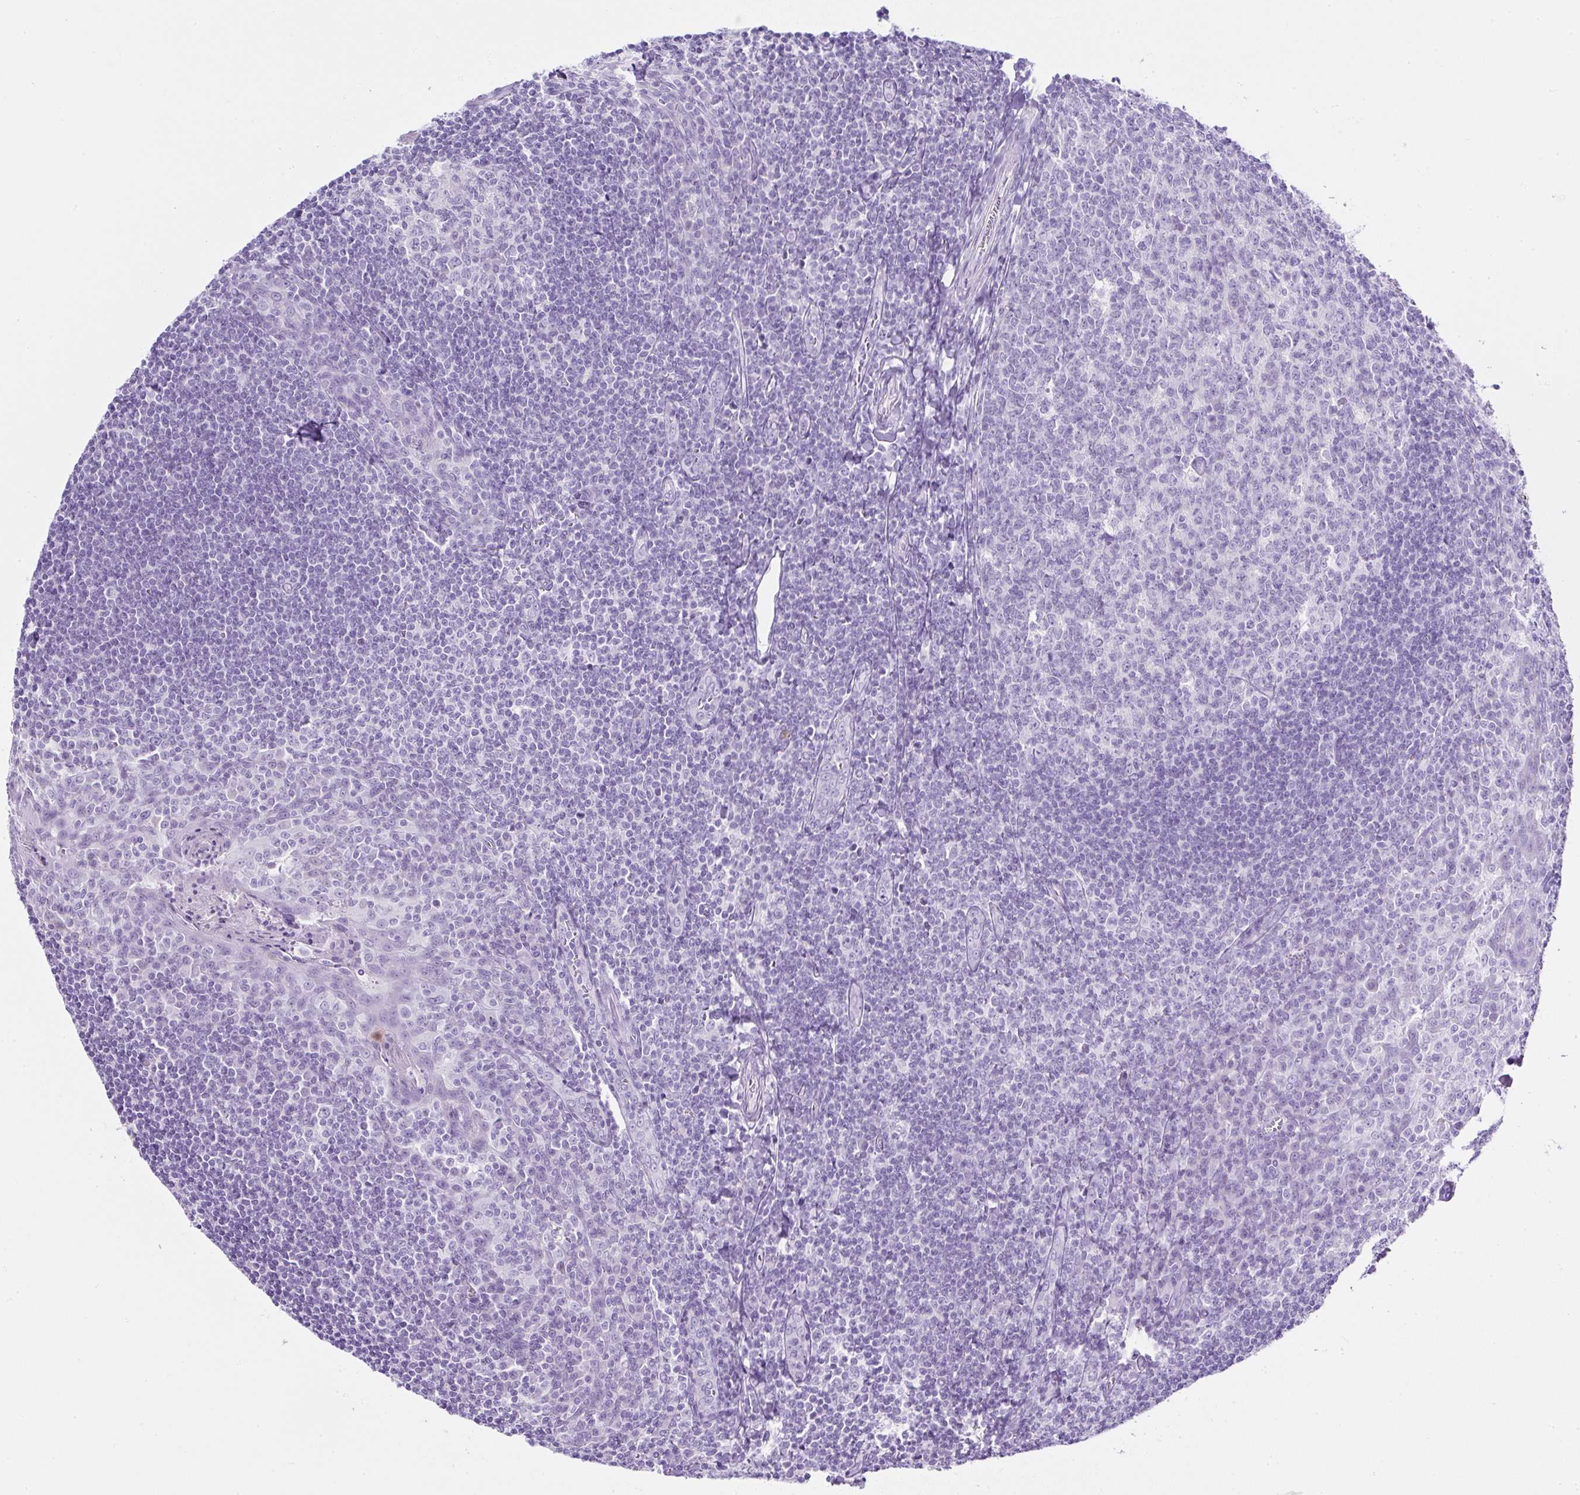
{"staining": {"intensity": "negative", "quantity": "none", "location": "none"}, "tissue": "tonsil", "cell_type": "Germinal center cells", "image_type": "normal", "snomed": [{"axis": "morphology", "description": "Normal tissue, NOS"}, {"axis": "topography", "description": "Tonsil"}], "caption": "This is an immunohistochemistry (IHC) micrograph of unremarkable tonsil. There is no staining in germinal center cells.", "gene": "SERPINB3", "patient": {"sex": "male", "age": 27}}